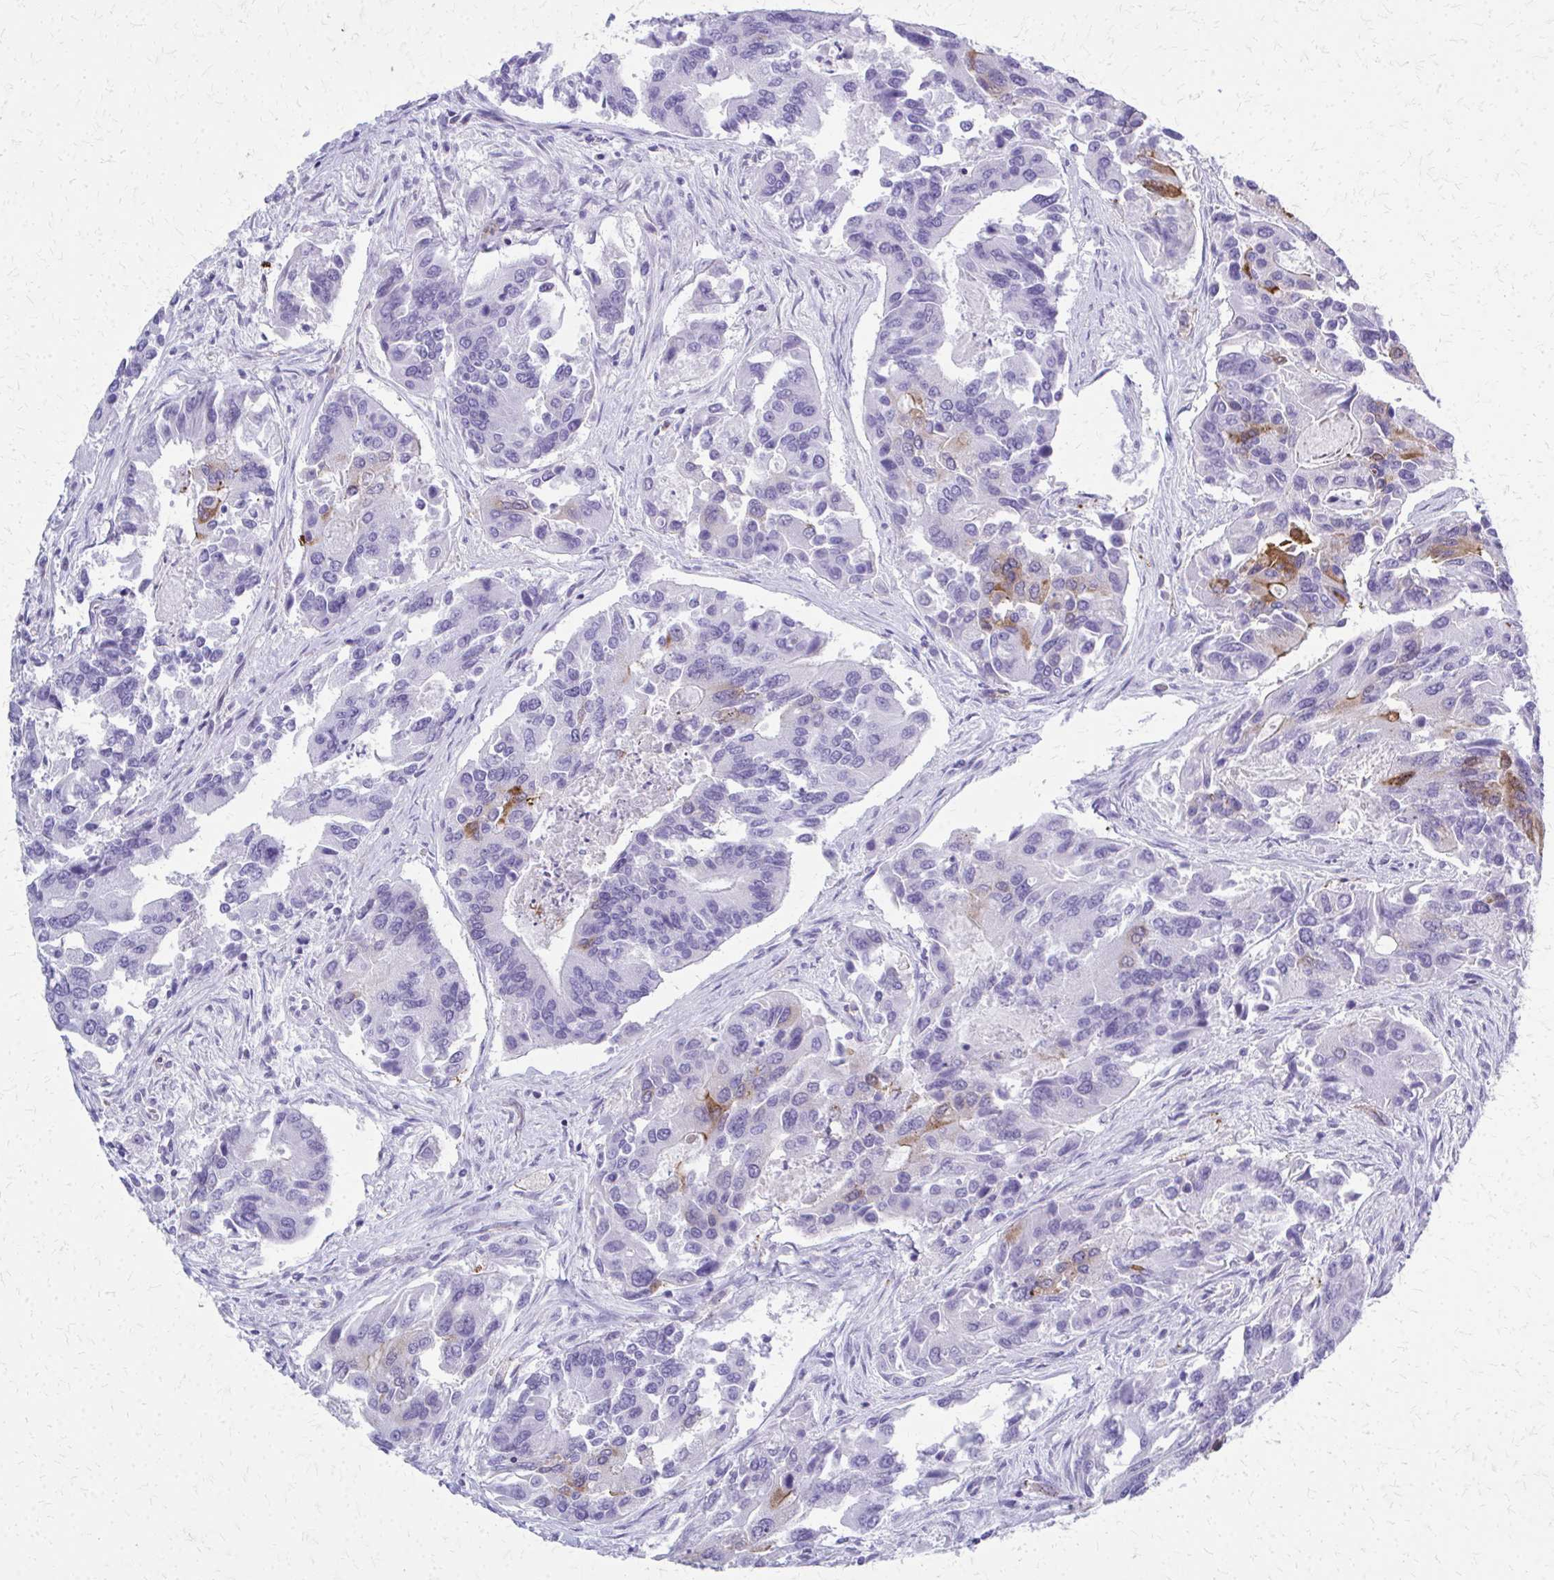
{"staining": {"intensity": "negative", "quantity": "none", "location": "none"}, "tissue": "colorectal cancer", "cell_type": "Tumor cells", "image_type": "cancer", "snomed": [{"axis": "morphology", "description": "Adenocarcinoma, NOS"}, {"axis": "topography", "description": "Colon"}], "caption": "Human adenocarcinoma (colorectal) stained for a protein using immunohistochemistry (IHC) reveals no staining in tumor cells.", "gene": "TPSG1", "patient": {"sex": "female", "age": 67}}